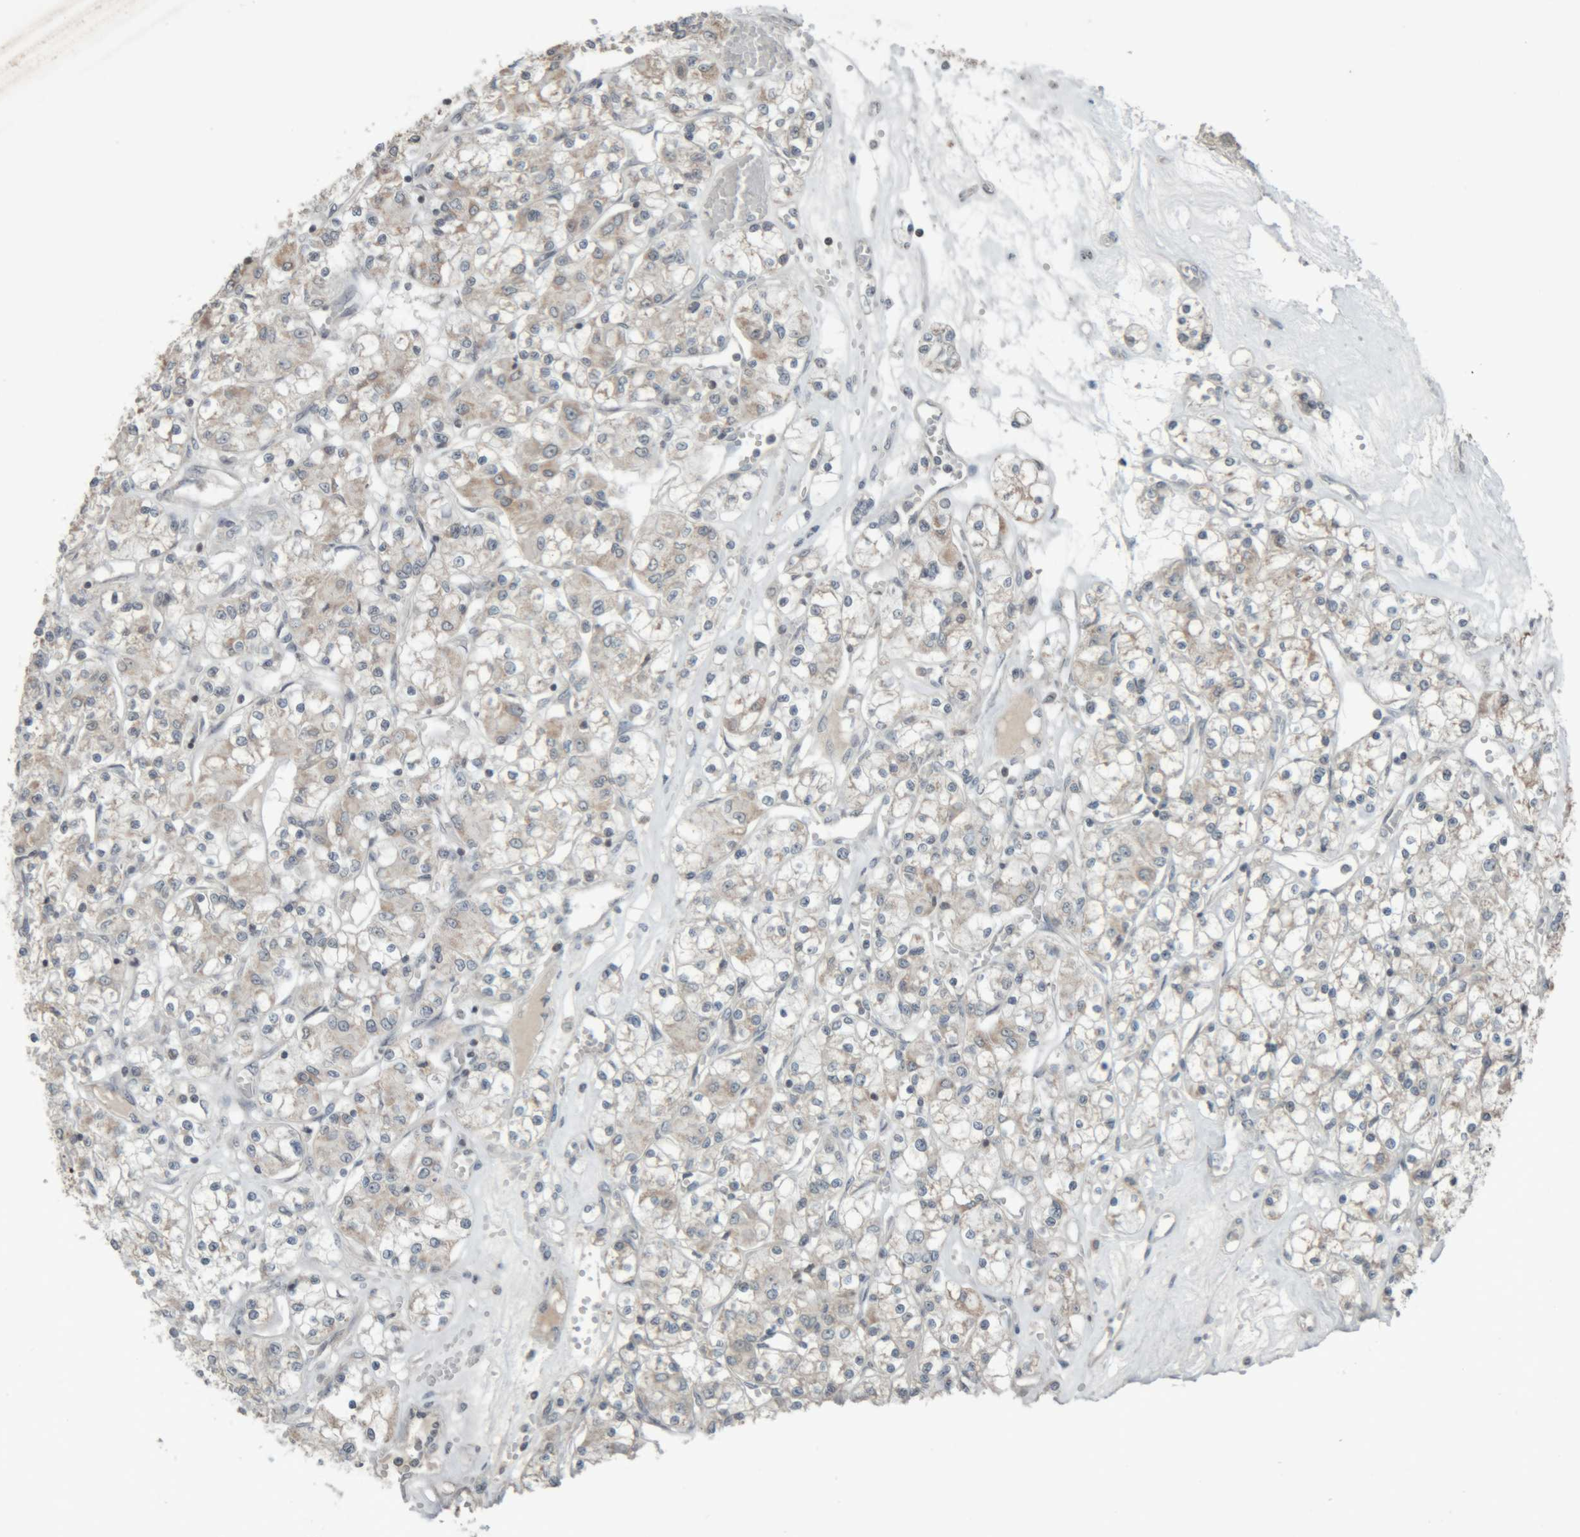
{"staining": {"intensity": "weak", "quantity": "<25%", "location": "cytoplasmic/membranous"}, "tissue": "renal cancer", "cell_type": "Tumor cells", "image_type": "cancer", "snomed": [{"axis": "morphology", "description": "Adenocarcinoma, NOS"}, {"axis": "topography", "description": "Kidney"}], "caption": "Tumor cells show no significant positivity in renal adenocarcinoma.", "gene": "RPF1", "patient": {"sex": "female", "age": 59}}